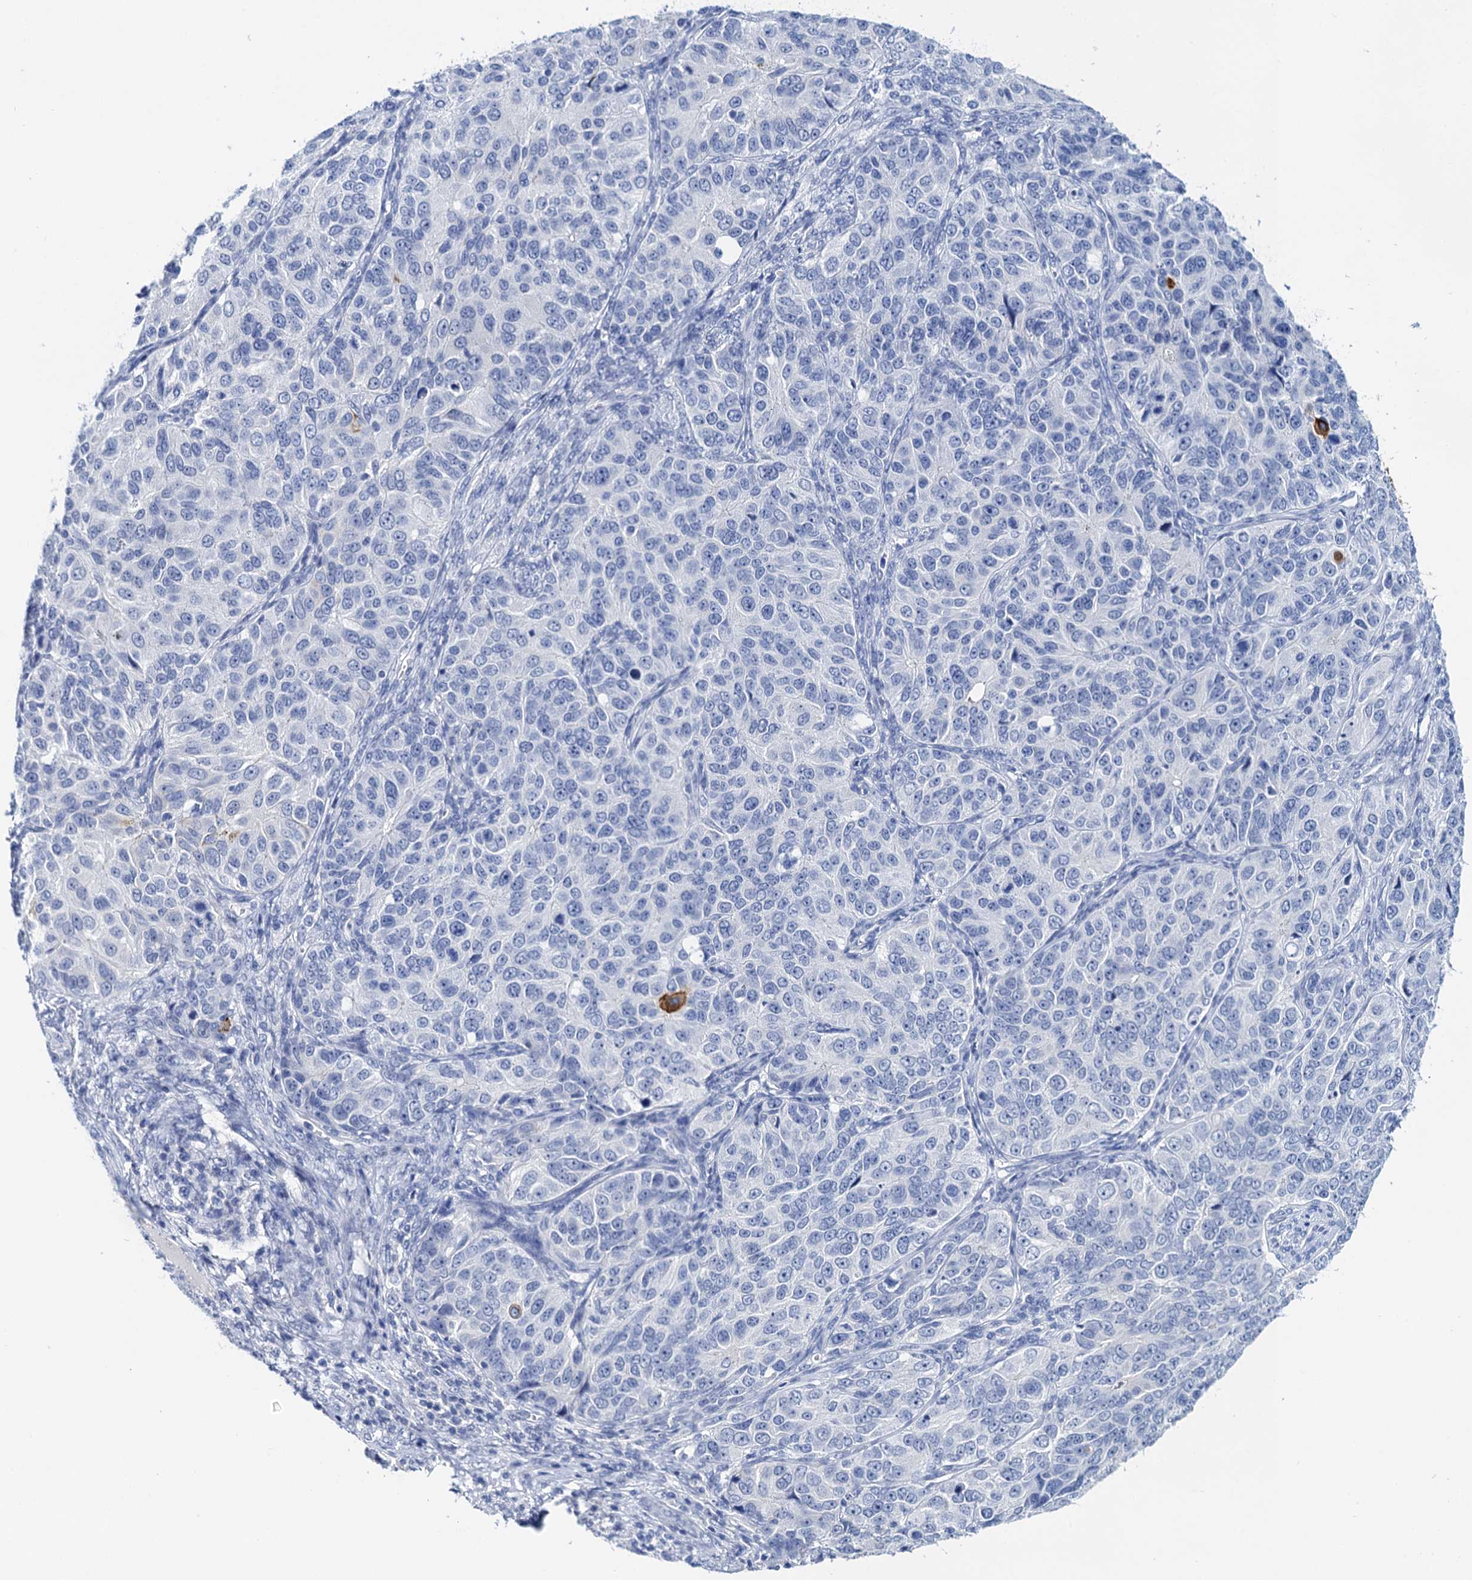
{"staining": {"intensity": "negative", "quantity": "none", "location": "none"}, "tissue": "ovarian cancer", "cell_type": "Tumor cells", "image_type": "cancer", "snomed": [{"axis": "morphology", "description": "Carcinoma, endometroid"}, {"axis": "topography", "description": "Ovary"}], "caption": "This is an IHC photomicrograph of human ovarian cancer (endometroid carcinoma). There is no positivity in tumor cells.", "gene": "LYPD3", "patient": {"sex": "female", "age": 51}}